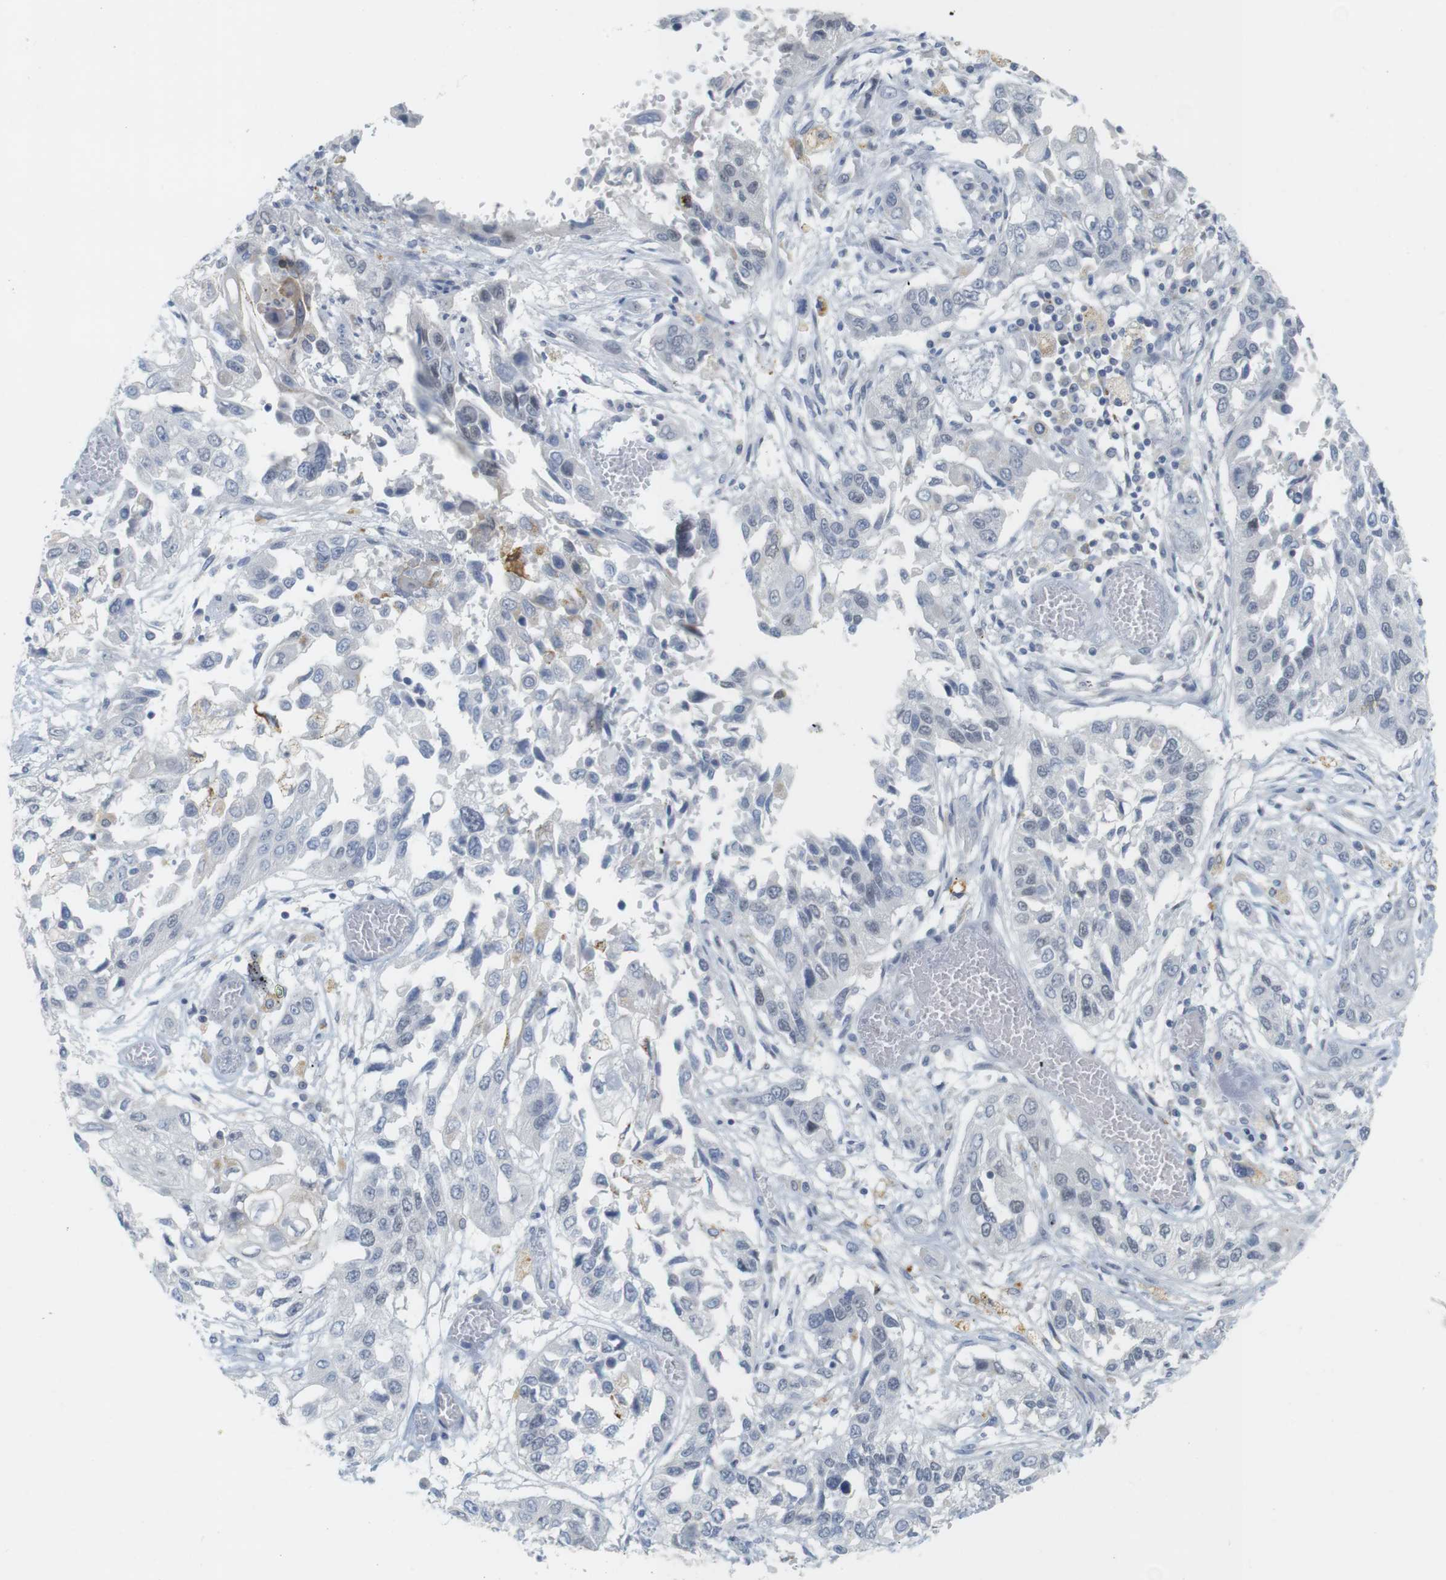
{"staining": {"intensity": "negative", "quantity": "none", "location": "none"}, "tissue": "lung cancer", "cell_type": "Tumor cells", "image_type": "cancer", "snomed": [{"axis": "morphology", "description": "Squamous cell carcinoma, NOS"}, {"axis": "topography", "description": "Lung"}], "caption": "Micrograph shows no protein positivity in tumor cells of lung cancer (squamous cell carcinoma) tissue.", "gene": "YIPF1", "patient": {"sex": "male", "age": 71}}